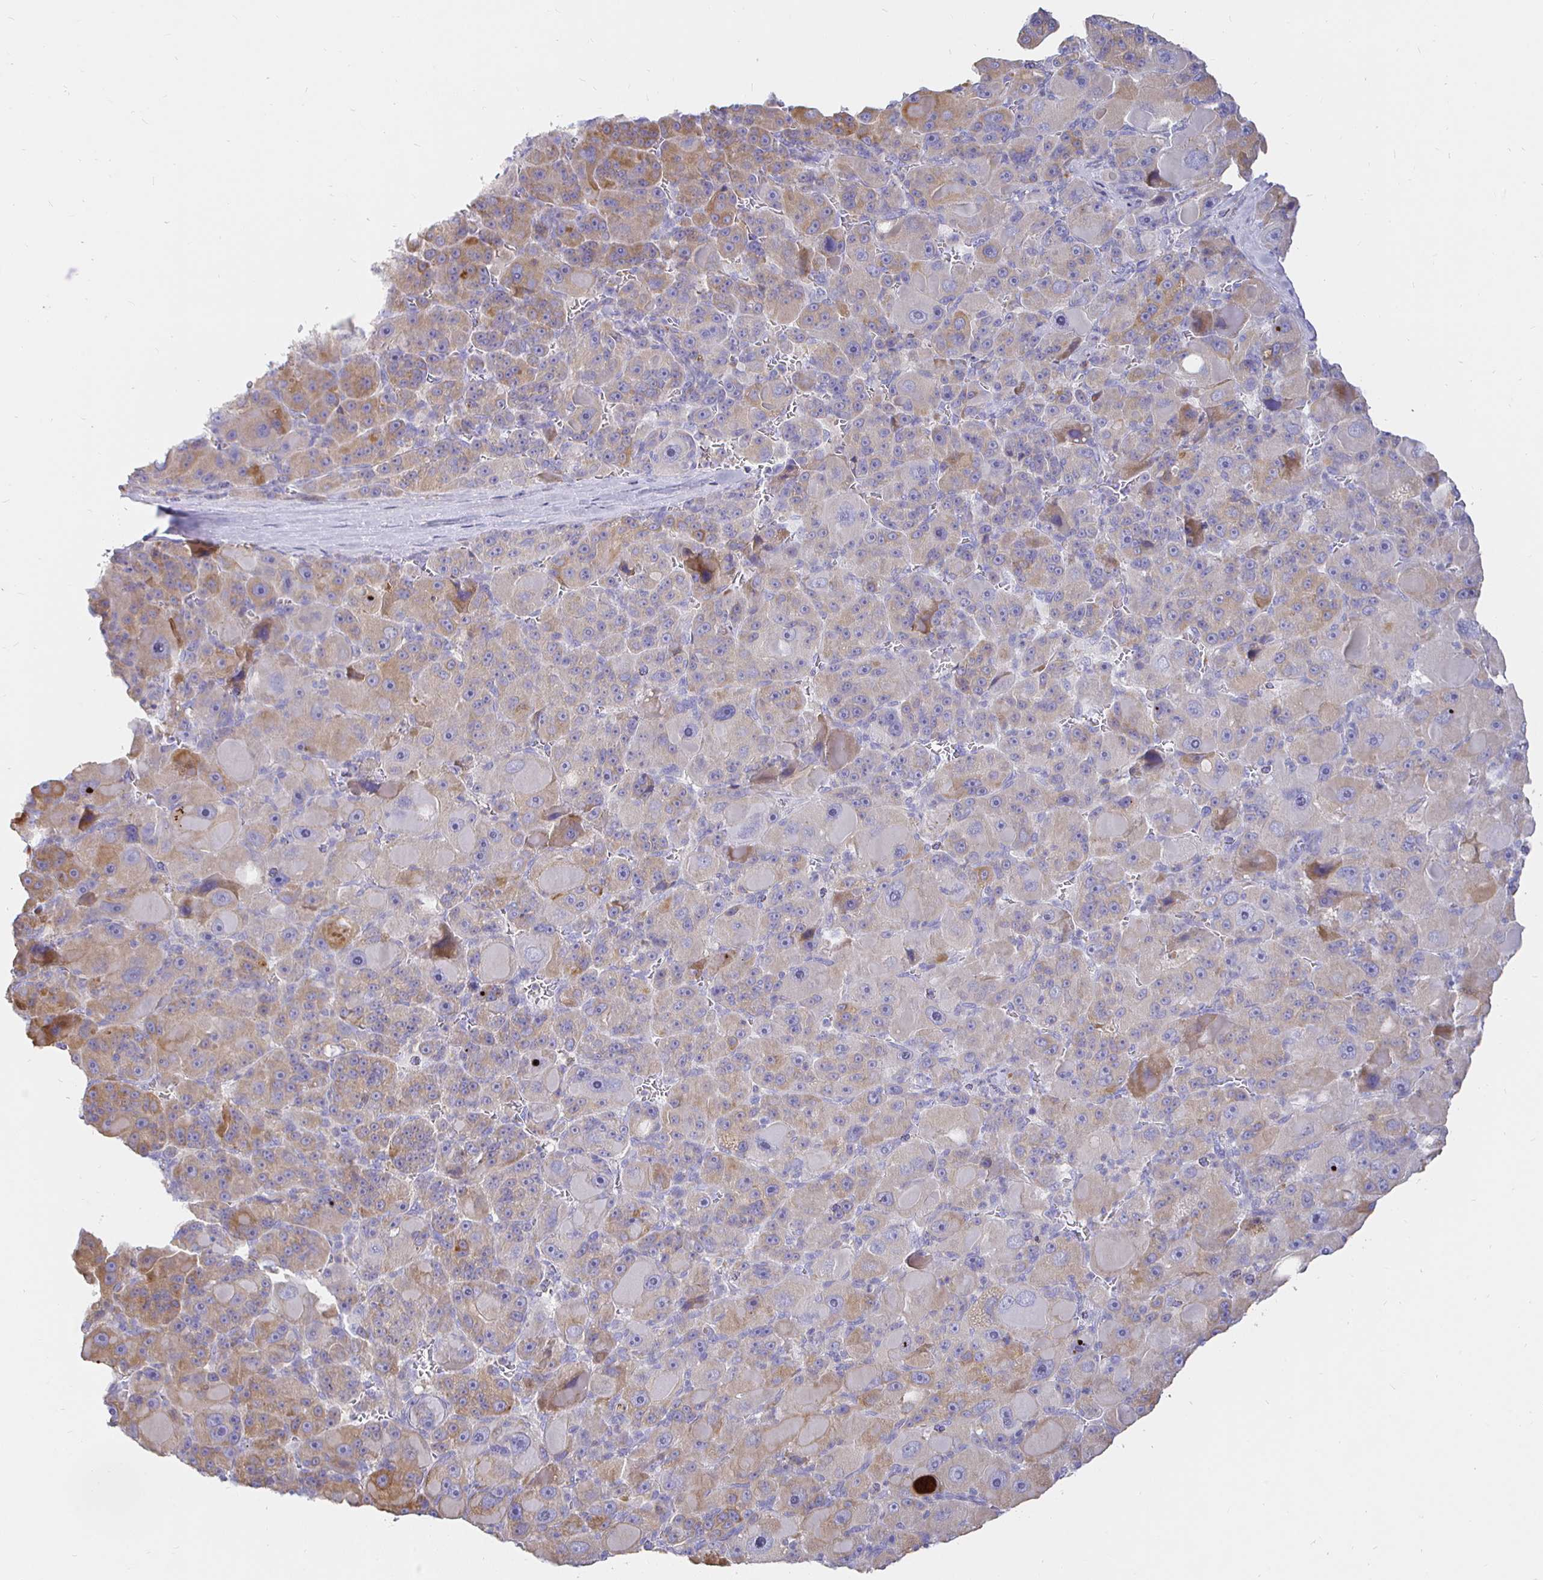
{"staining": {"intensity": "weak", "quantity": "25%-75%", "location": "cytoplasmic/membranous"}, "tissue": "liver cancer", "cell_type": "Tumor cells", "image_type": "cancer", "snomed": [{"axis": "morphology", "description": "Carcinoma, Hepatocellular, NOS"}, {"axis": "topography", "description": "Liver"}], "caption": "Protein staining of liver cancer tissue demonstrates weak cytoplasmic/membranous expression in approximately 25%-75% of tumor cells.", "gene": "CXCR3", "patient": {"sex": "male", "age": 76}}